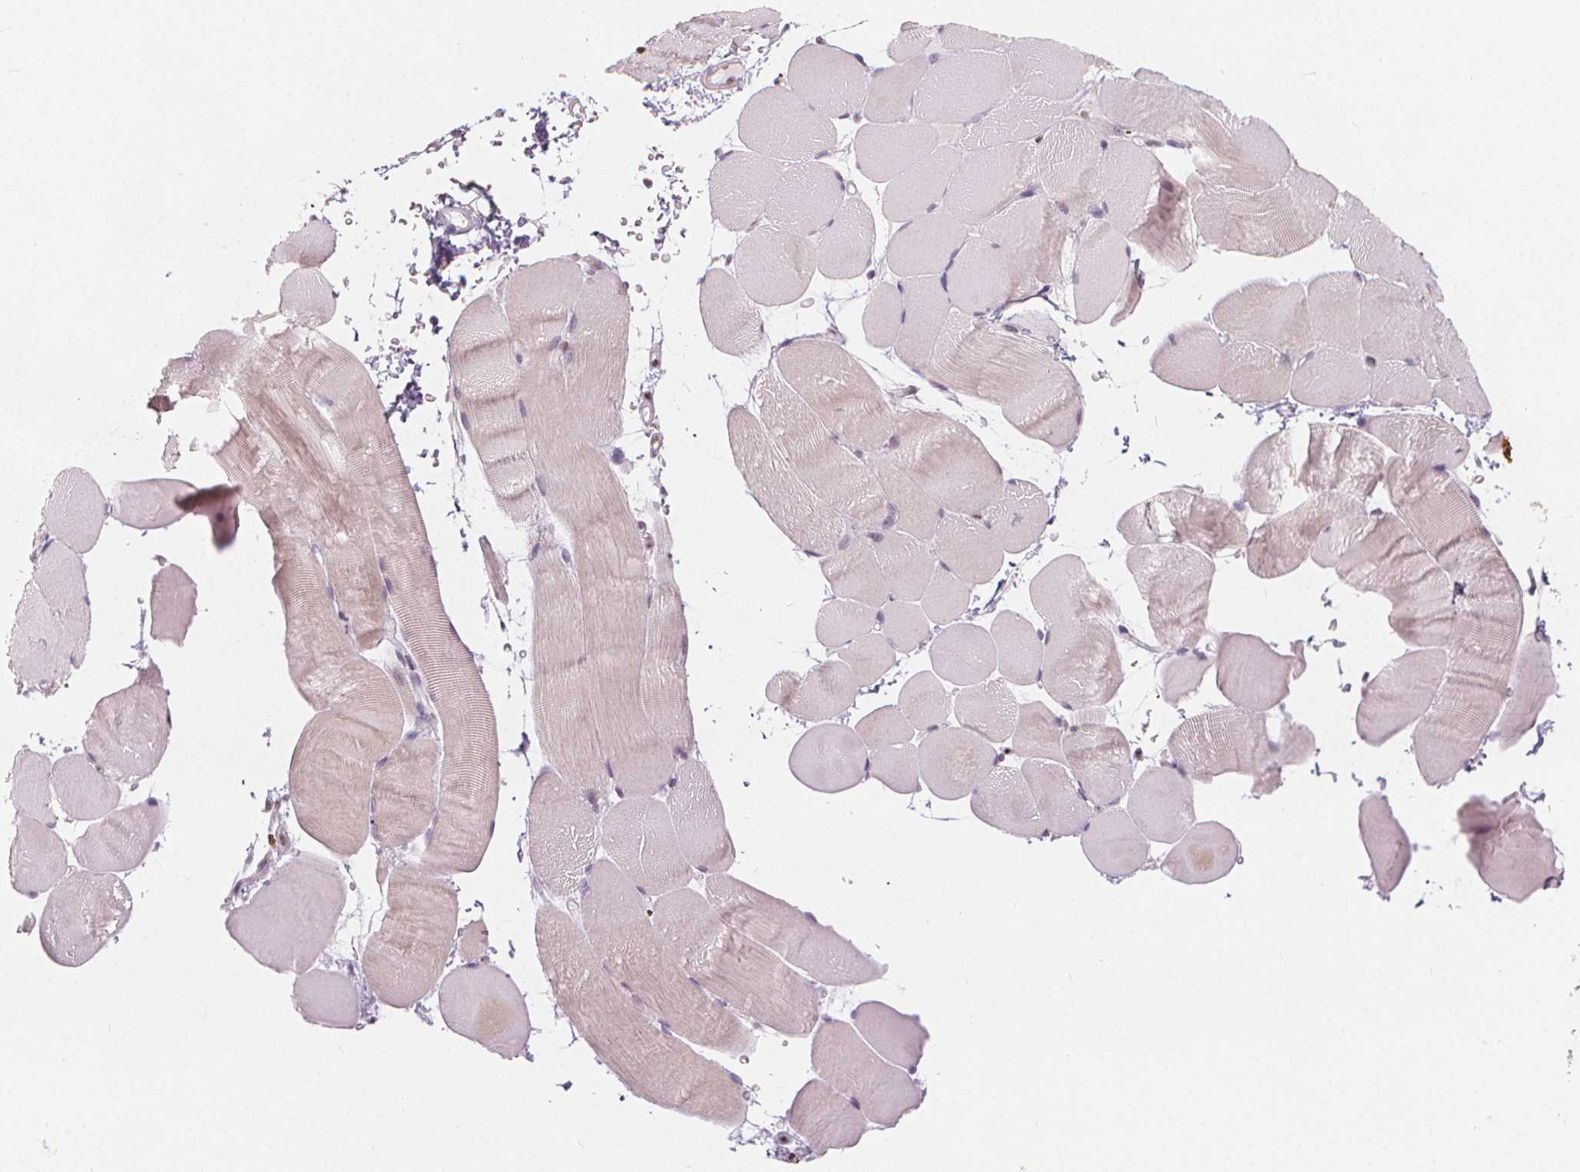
{"staining": {"intensity": "negative", "quantity": "none", "location": "none"}, "tissue": "skeletal muscle", "cell_type": "Myocytes", "image_type": "normal", "snomed": [{"axis": "morphology", "description": "Normal tissue, NOS"}, {"axis": "topography", "description": "Skeletal muscle"}], "caption": "This is an IHC micrograph of normal skeletal muscle. There is no expression in myocytes.", "gene": "DRC3", "patient": {"sex": "female", "age": 37}}